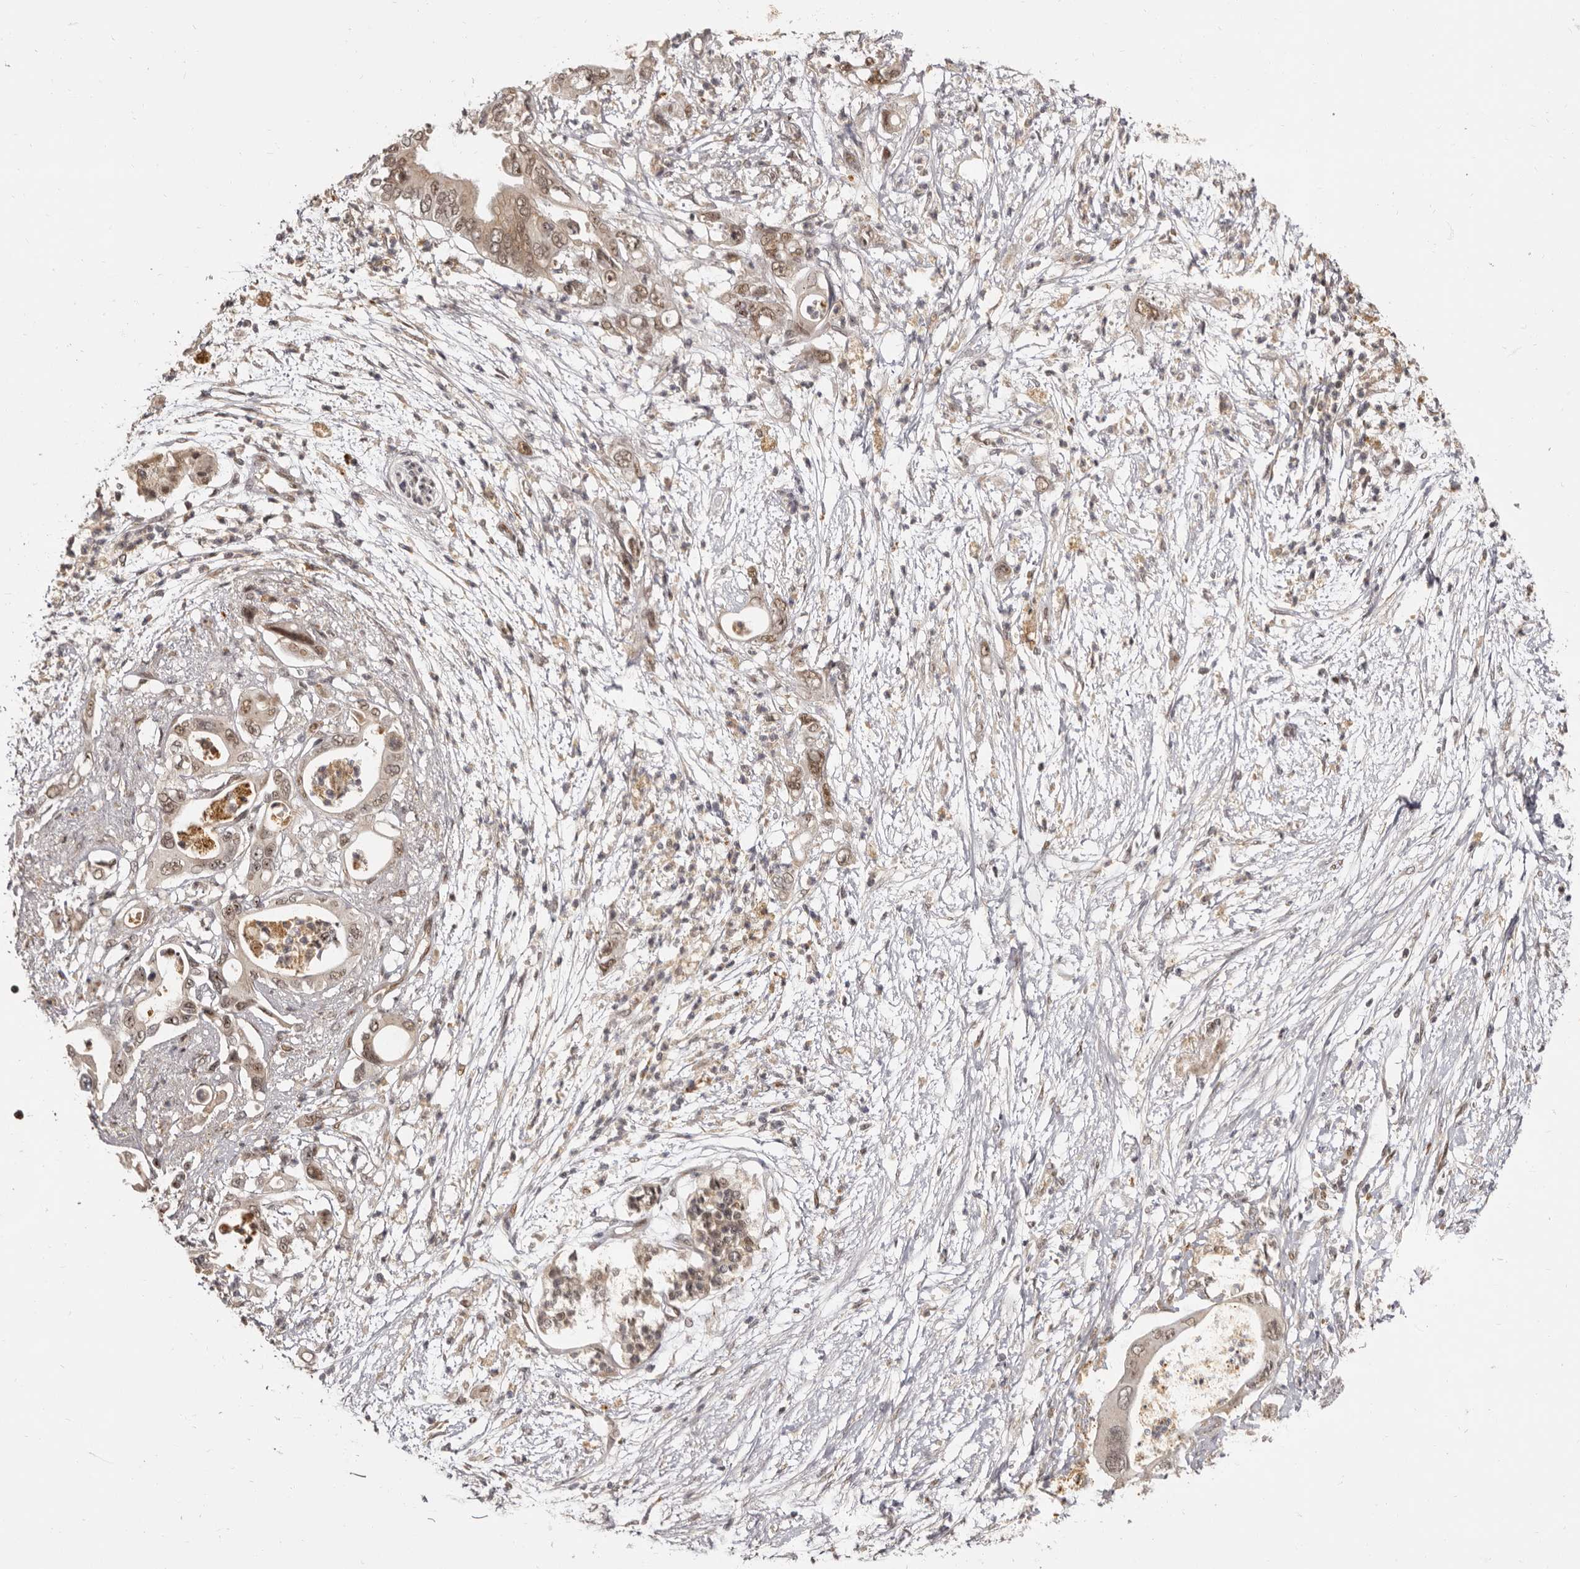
{"staining": {"intensity": "moderate", "quantity": "25%-75%", "location": "cytoplasmic/membranous,nuclear"}, "tissue": "pancreatic cancer", "cell_type": "Tumor cells", "image_type": "cancer", "snomed": [{"axis": "morphology", "description": "Adenocarcinoma, NOS"}, {"axis": "topography", "description": "Pancreas"}], "caption": "Protein expression by immunohistochemistry shows moderate cytoplasmic/membranous and nuclear positivity in about 25%-75% of tumor cells in pancreatic adenocarcinoma. (Stains: DAB (3,3'-diaminobenzidine) in brown, nuclei in blue, Microscopy: brightfield microscopy at high magnification).", "gene": "ZNF326", "patient": {"sex": "male", "age": 66}}